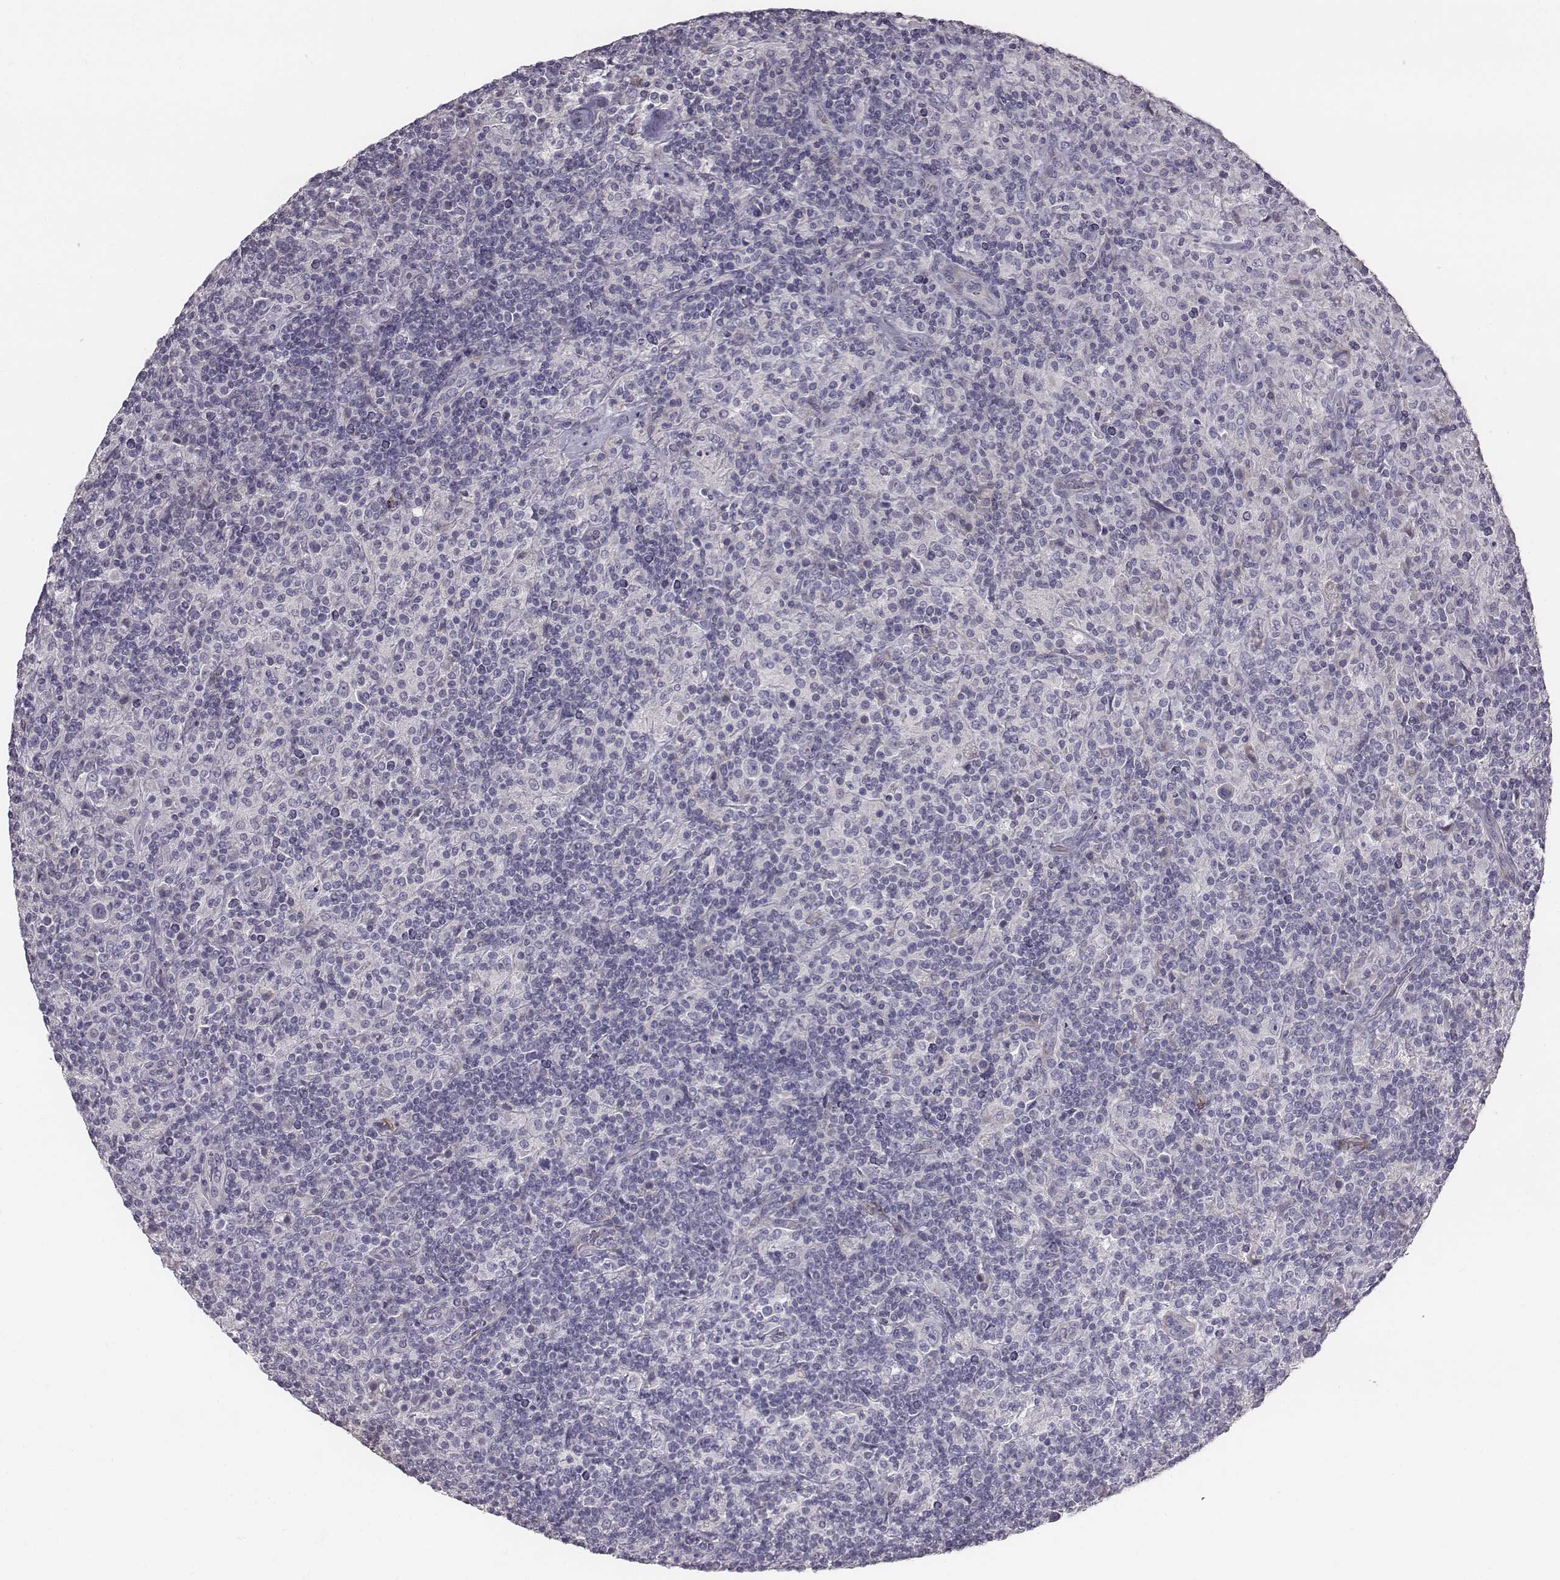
{"staining": {"intensity": "negative", "quantity": "none", "location": "none"}, "tissue": "lymphoma", "cell_type": "Tumor cells", "image_type": "cancer", "snomed": [{"axis": "morphology", "description": "Hodgkin's disease, NOS"}, {"axis": "topography", "description": "Lymph node"}], "caption": "Lymphoma was stained to show a protein in brown. There is no significant staining in tumor cells.", "gene": "PRKCZ", "patient": {"sex": "male", "age": 70}}